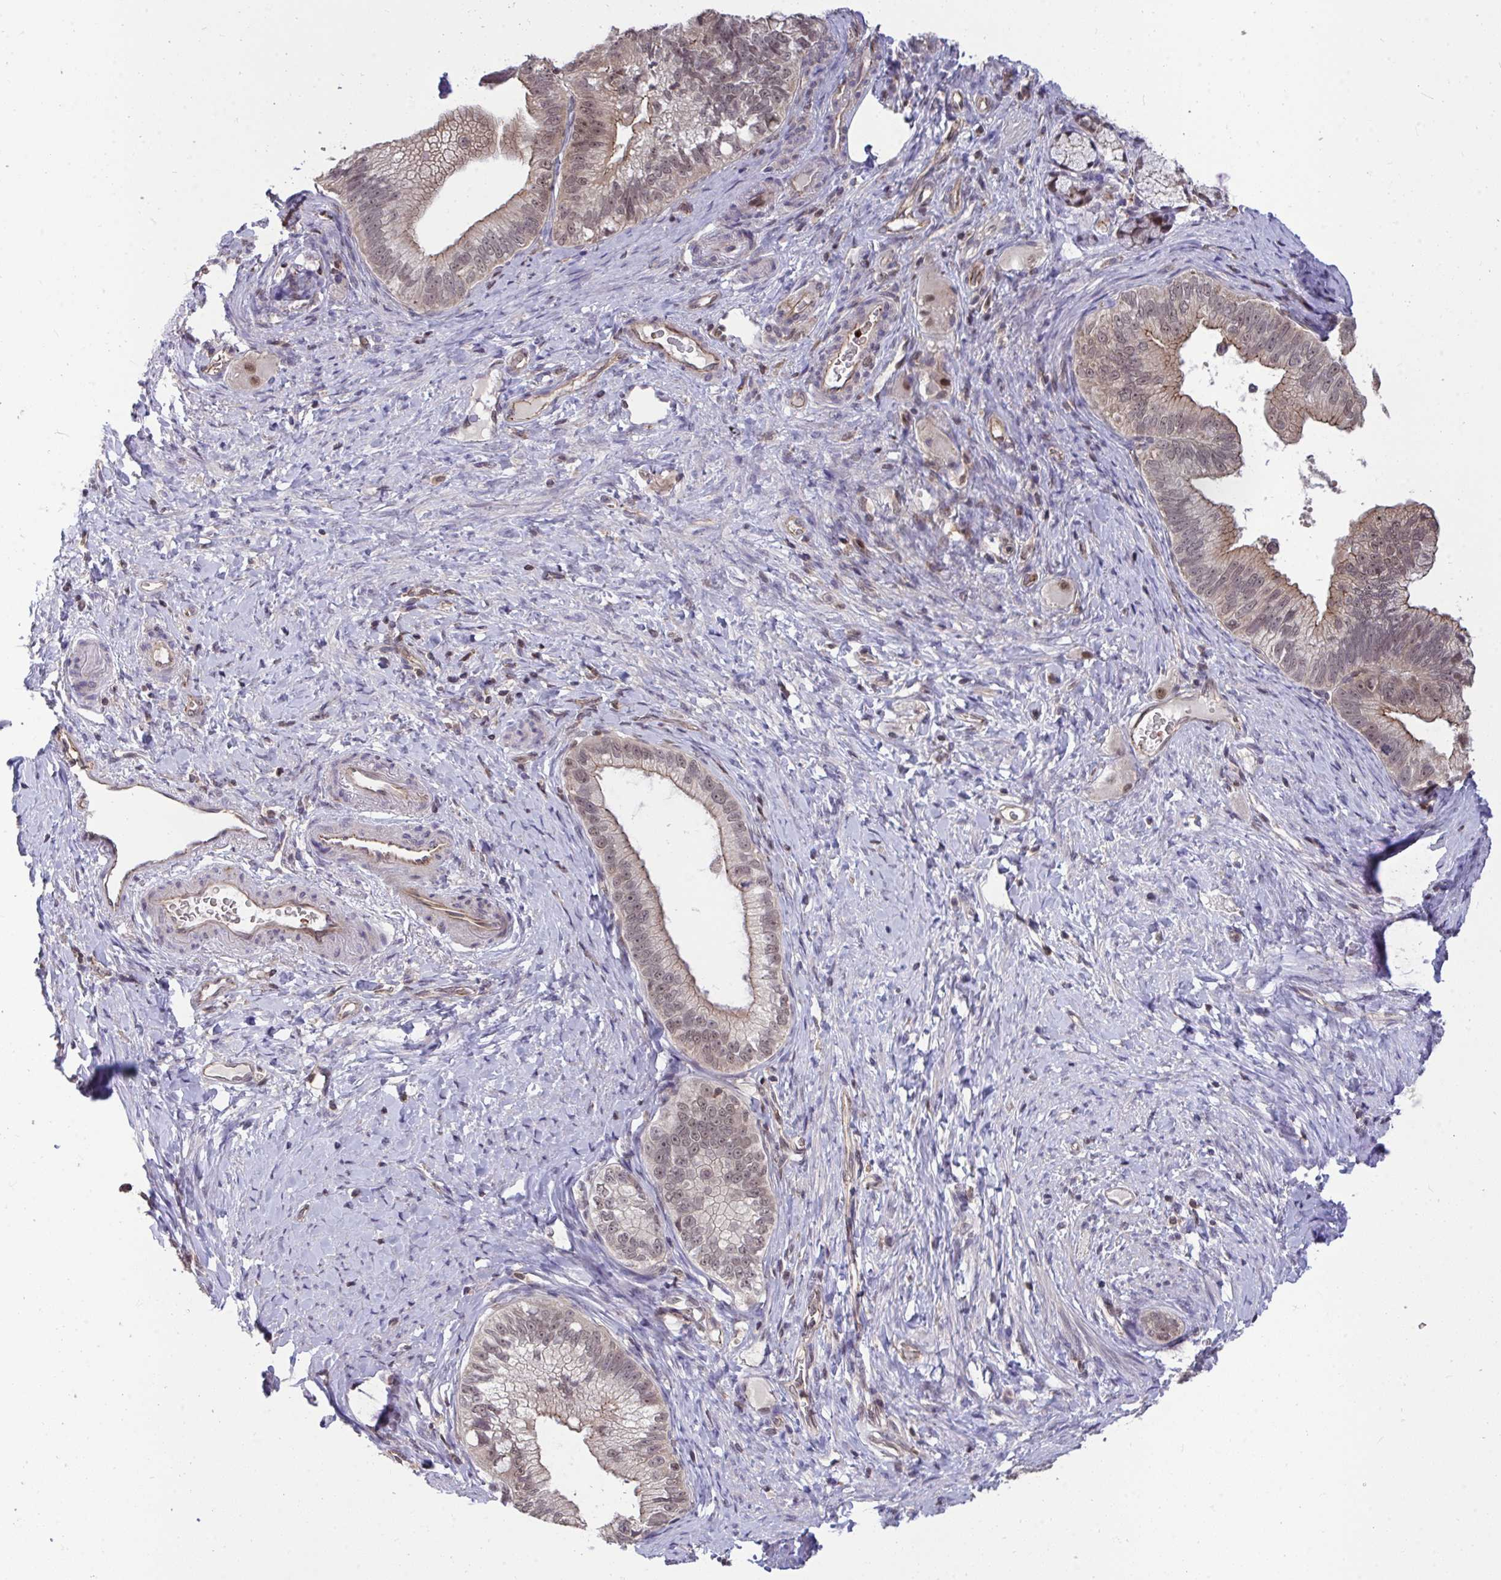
{"staining": {"intensity": "moderate", "quantity": ">75%", "location": "cytoplasmic/membranous,nuclear"}, "tissue": "pancreatic cancer", "cell_type": "Tumor cells", "image_type": "cancer", "snomed": [{"axis": "morphology", "description": "Adenocarcinoma, NOS"}, {"axis": "topography", "description": "Pancreas"}], "caption": "This image shows pancreatic cancer stained with immunohistochemistry (IHC) to label a protein in brown. The cytoplasmic/membranous and nuclear of tumor cells show moderate positivity for the protein. Nuclei are counter-stained blue.", "gene": "PPP1CA", "patient": {"sex": "male", "age": 70}}